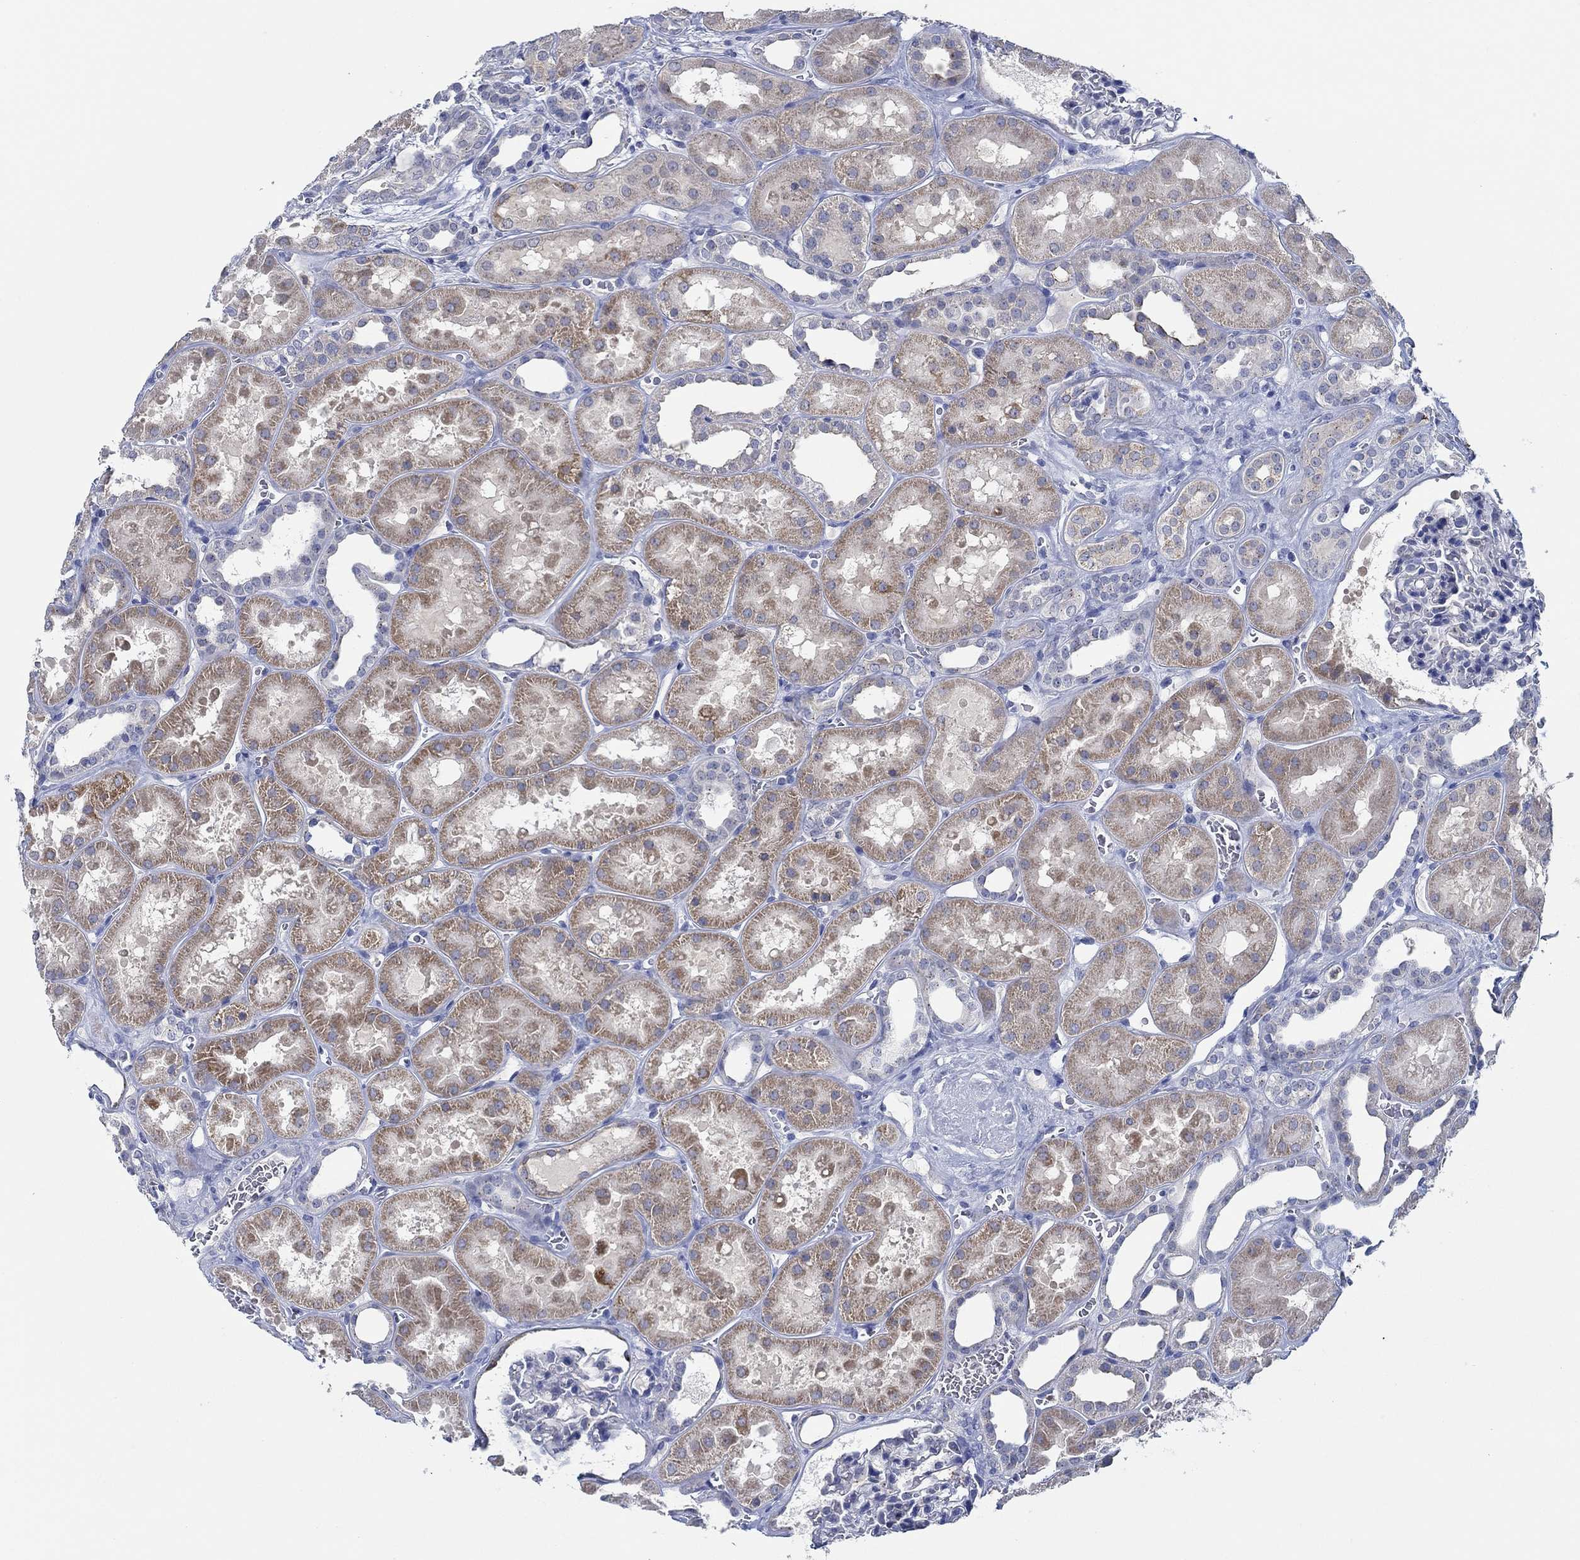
{"staining": {"intensity": "negative", "quantity": "none", "location": "none"}, "tissue": "kidney", "cell_type": "Cells in glomeruli", "image_type": "normal", "snomed": [{"axis": "morphology", "description": "Normal tissue, NOS"}, {"axis": "topography", "description": "Kidney"}], "caption": "IHC of benign kidney displays no positivity in cells in glomeruli. (DAB immunohistochemistry, high magnification).", "gene": "CPM", "patient": {"sex": "female", "age": 41}}